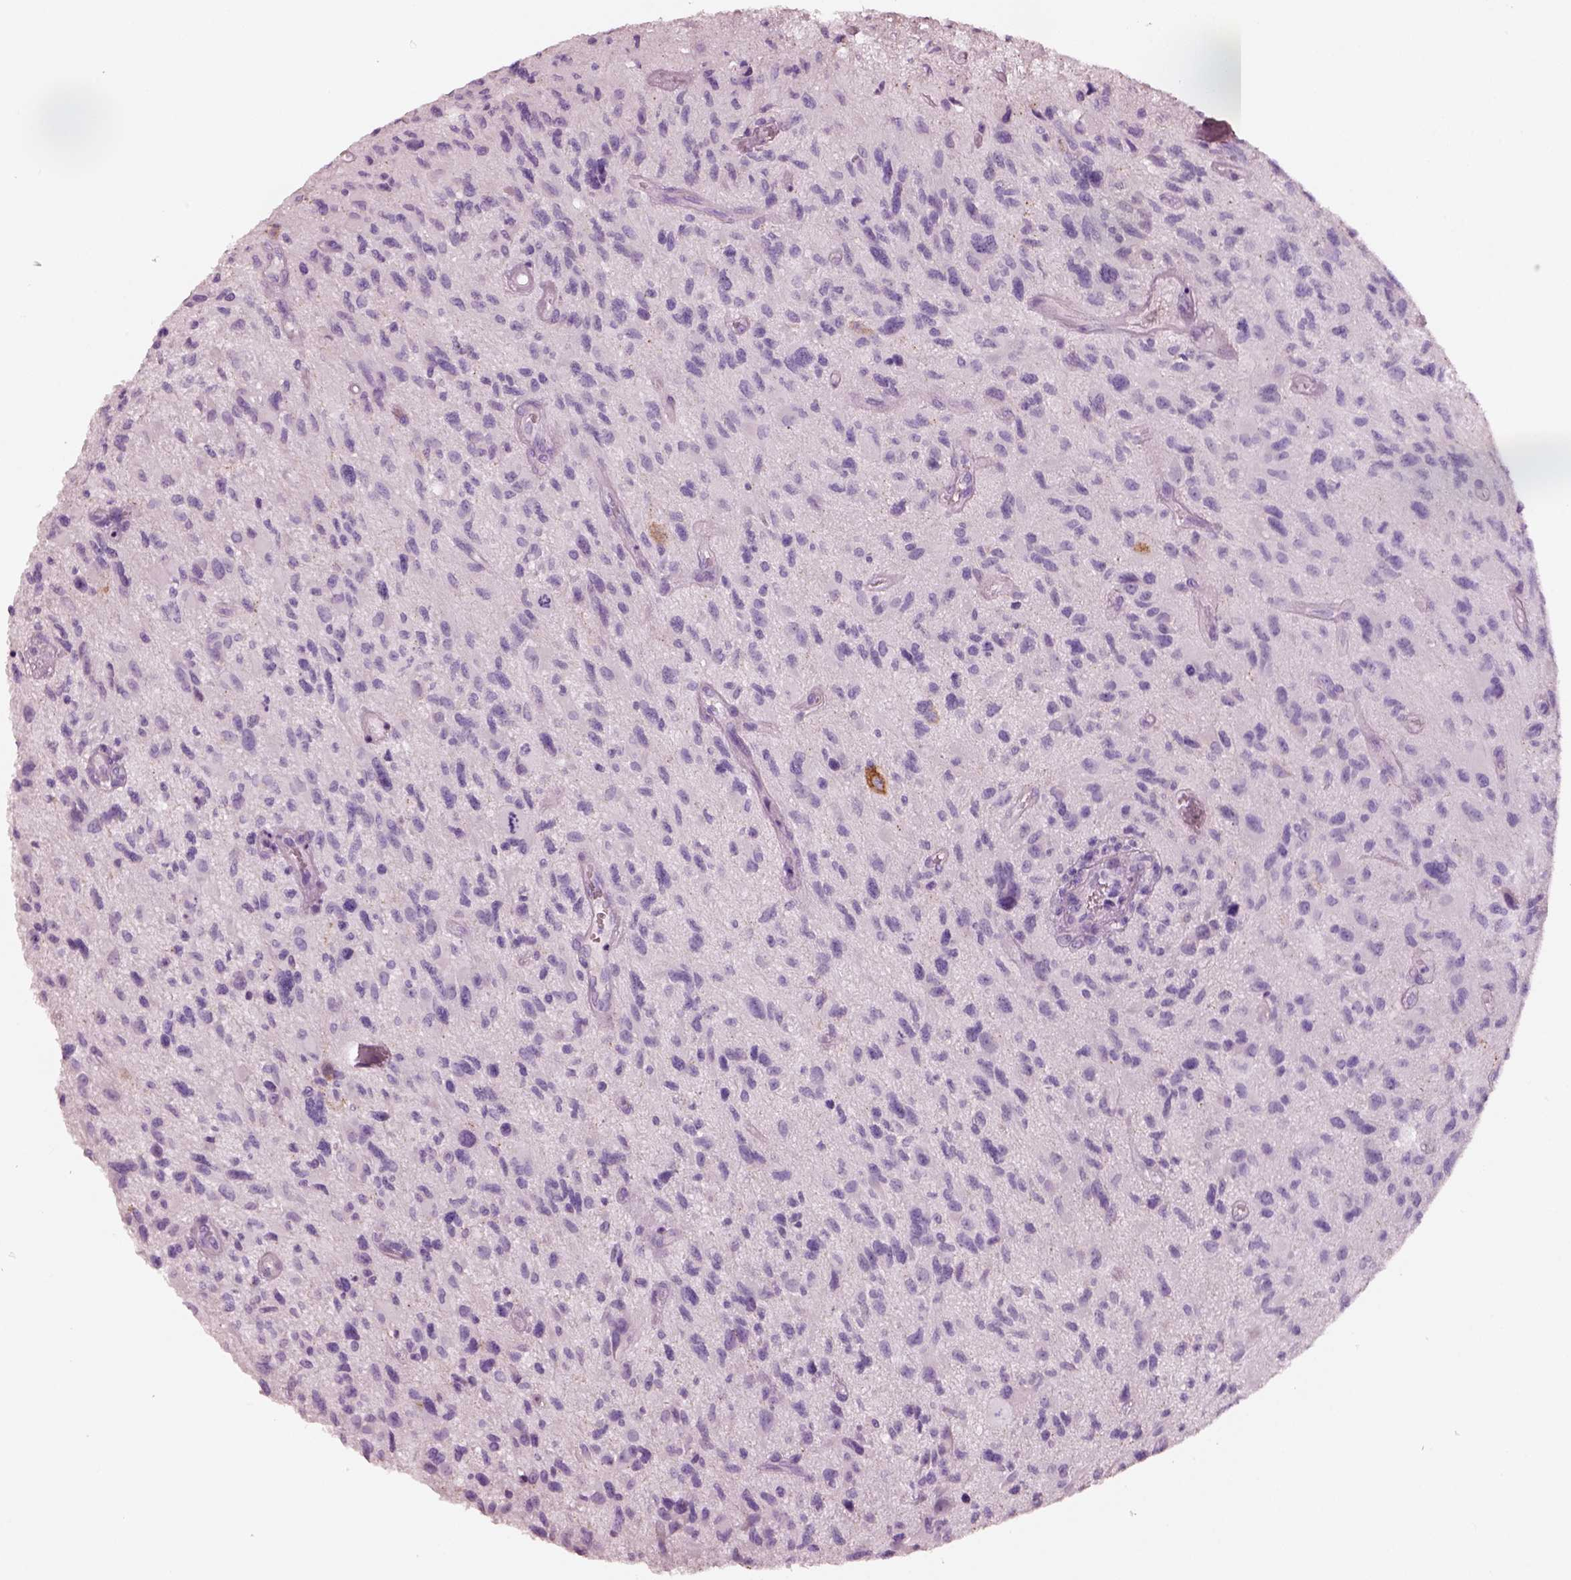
{"staining": {"intensity": "negative", "quantity": "none", "location": "none"}, "tissue": "glioma", "cell_type": "Tumor cells", "image_type": "cancer", "snomed": [{"axis": "morphology", "description": "Glioma, malignant, NOS"}, {"axis": "morphology", "description": "Glioma, malignant, High grade"}, {"axis": "topography", "description": "Brain"}], "caption": "Tumor cells show no significant staining in malignant glioma.", "gene": "PNOC", "patient": {"sex": "female", "age": 71}}